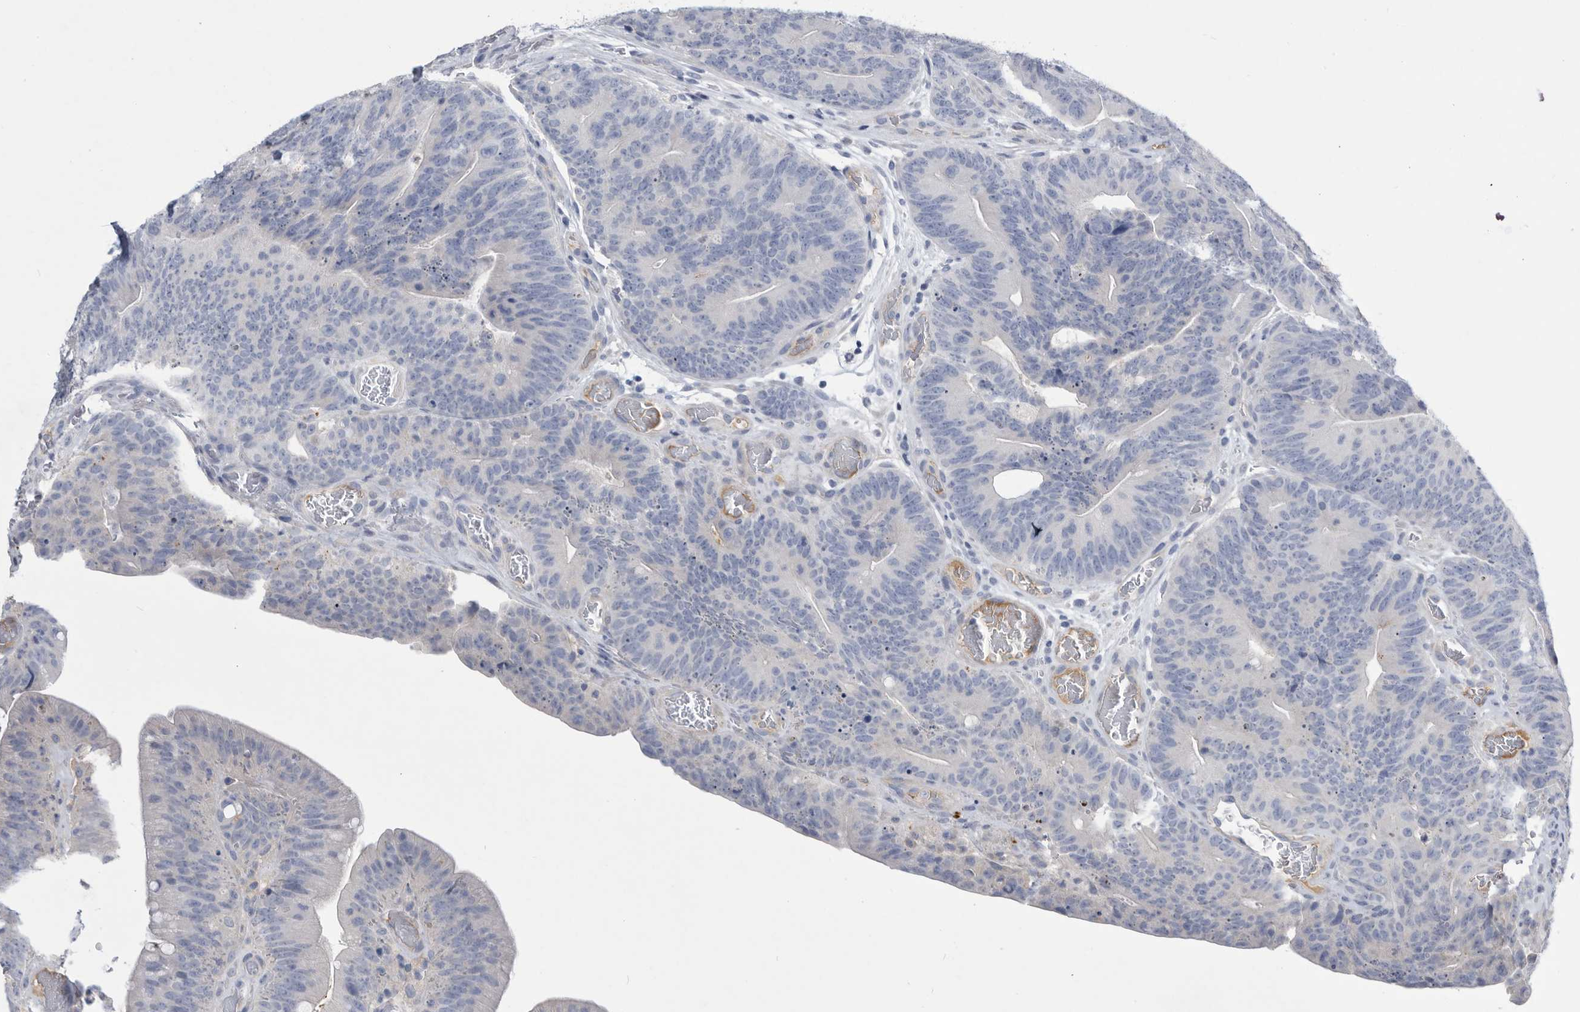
{"staining": {"intensity": "negative", "quantity": "none", "location": "none"}, "tissue": "colorectal cancer", "cell_type": "Tumor cells", "image_type": "cancer", "snomed": [{"axis": "morphology", "description": "Normal tissue, NOS"}, {"axis": "topography", "description": "Colon"}], "caption": "Histopathology image shows no protein expression in tumor cells of colorectal cancer tissue.", "gene": "BTBD6", "patient": {"sex": "female", "age": 82}}